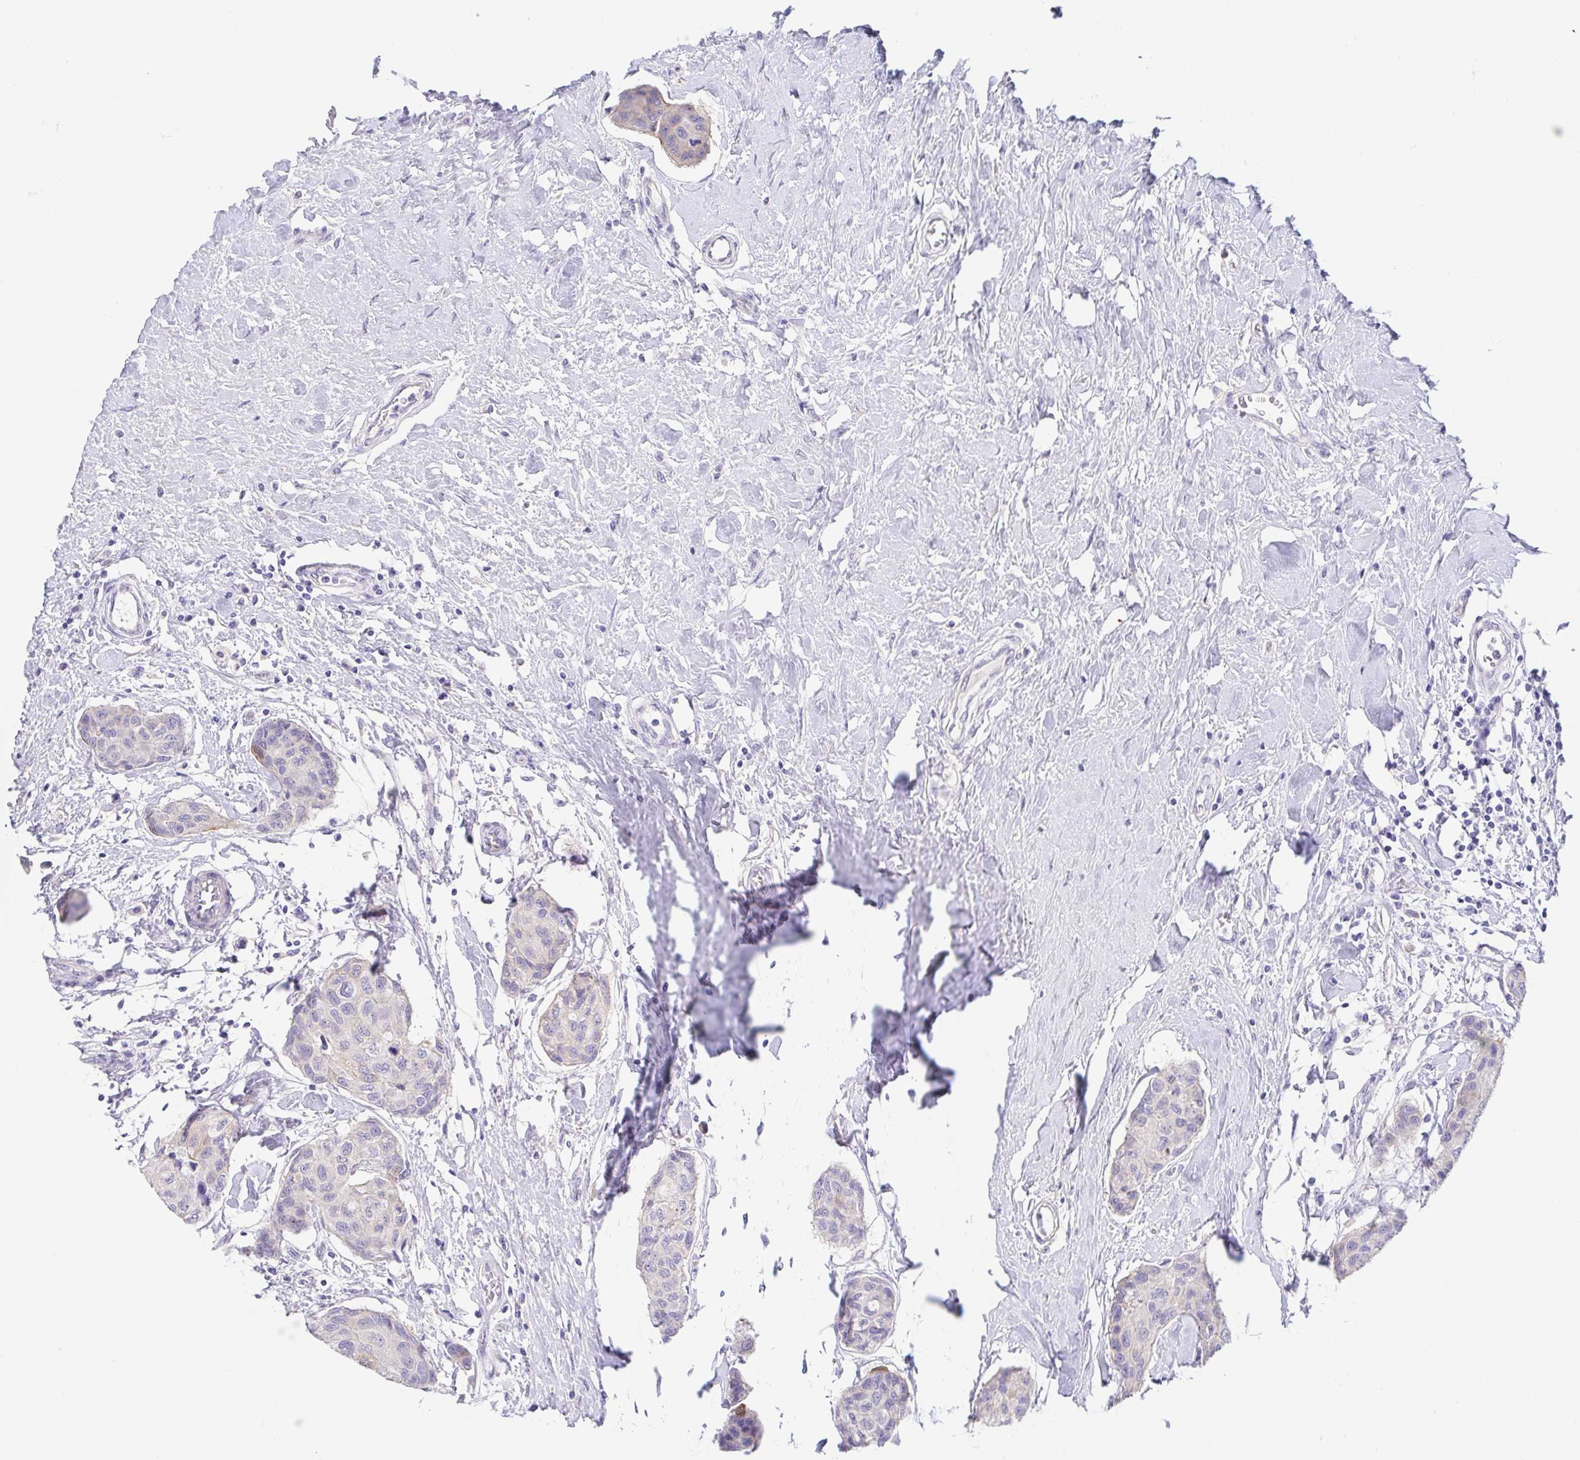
{"staining": {"intensity": "negative", "quantity": "none", "location": "none"}, "tissue": "breast cancer", "cell_type": "Tumor cells", "image_type": "cancer", "snomed": [{"axis": "morphology", "description": "Duct carcinoma"}, {"axis": "topography", "description": "Breast"}], "caption": "DAB immunohistochemical staining of breast invasive ductal carcinoma reveals no significant positivity in tumor cells.", "gene": "FABP3", "patient": {"sex": "female", "age": 80}}